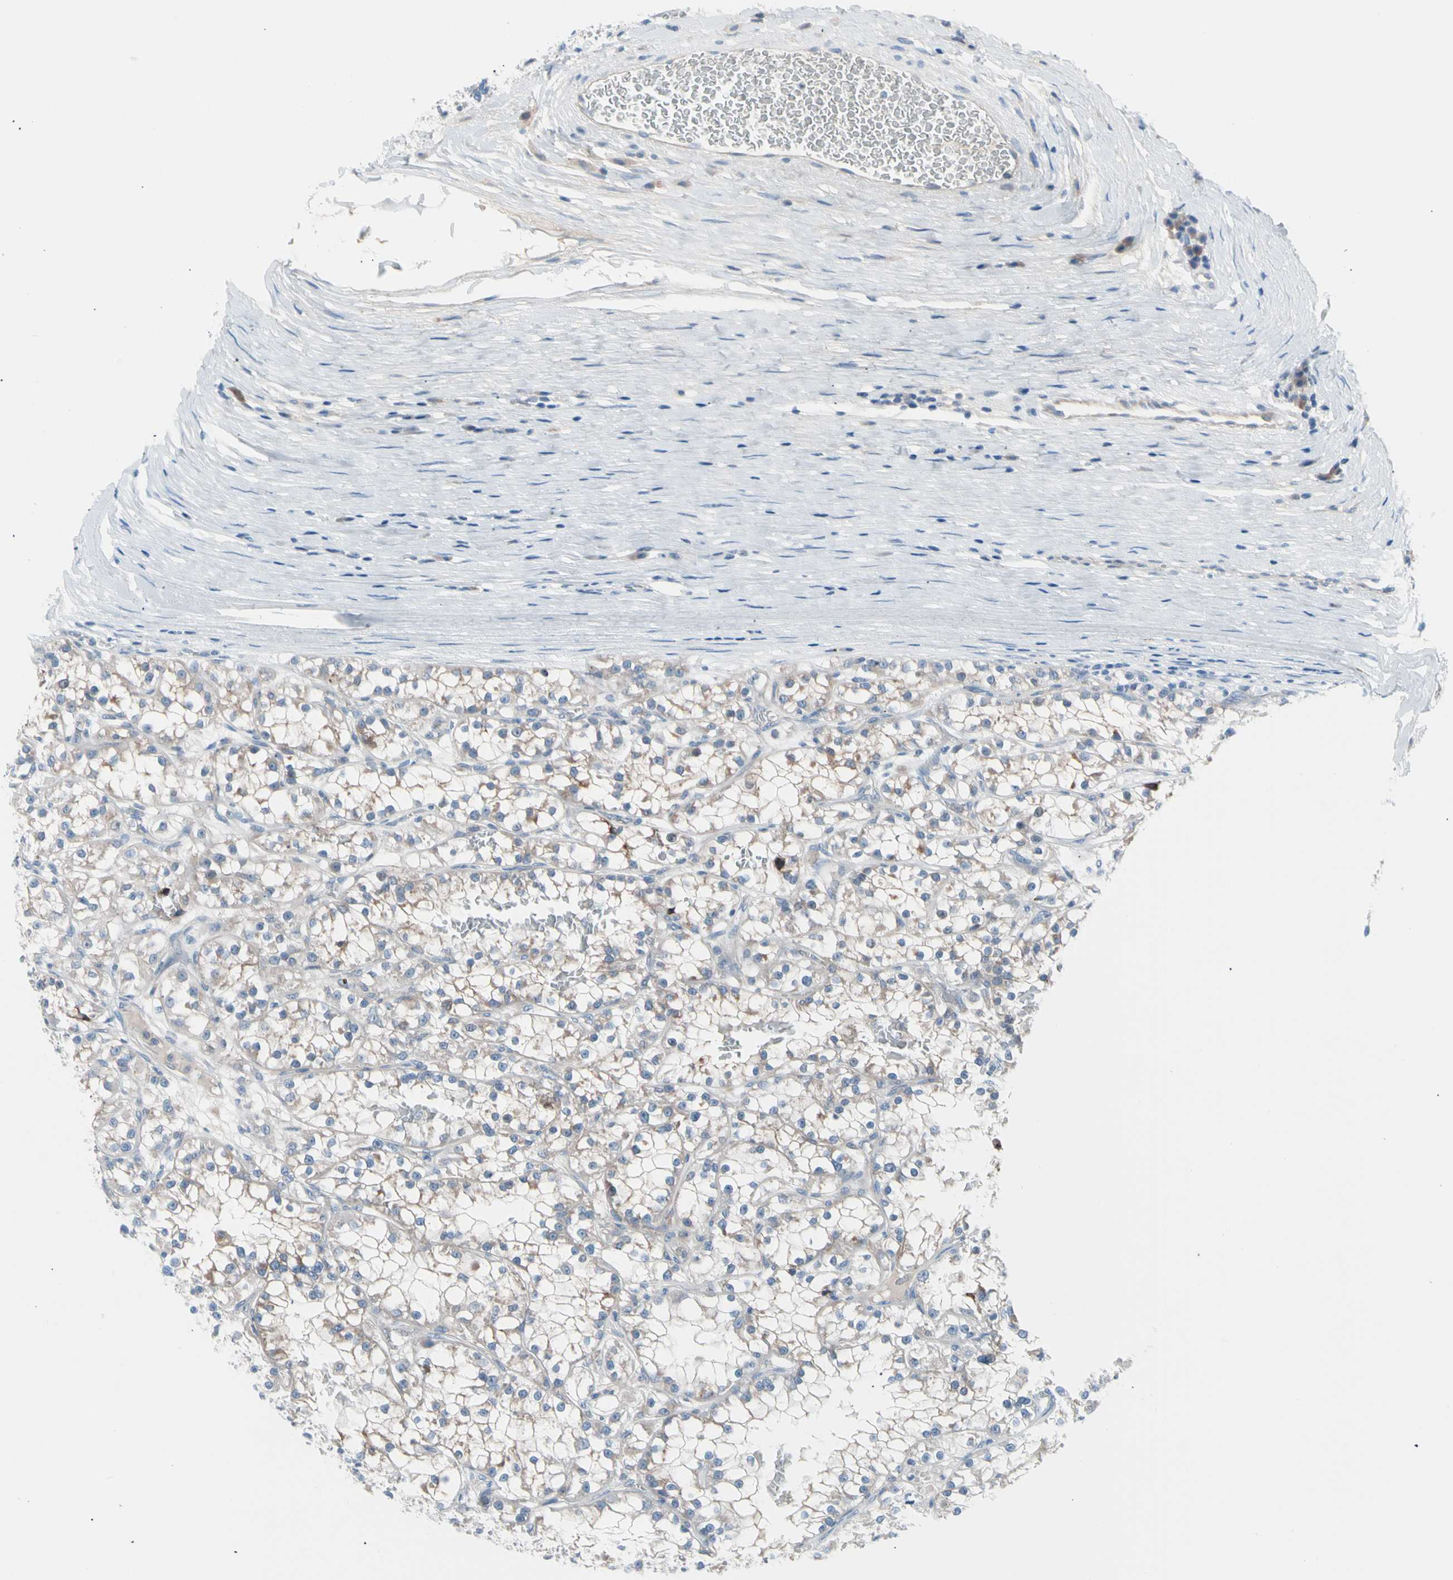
{"staining": {"intensity": "weak", "quantity": "25%-75%", "location": "cytoplasmic/membranous"}, "tissue": "renal cancer", "cell_type": "Tumor cells", "image_type": "cancer", "snomed": [{"axis": "morphology", "description": "Adenocarcinoma, NOS"}, {"axis": "topography", "description": "Kidney"}], "caption": "Immunohistochemical staining of human adenocarcinoma (renal) reveals low levels of weak cytoplasmic/membranous protein expression in about 25%-75% of tumor cells.", "gene": "CASQ1", "patient": {"sex": "female", "age": 52}}